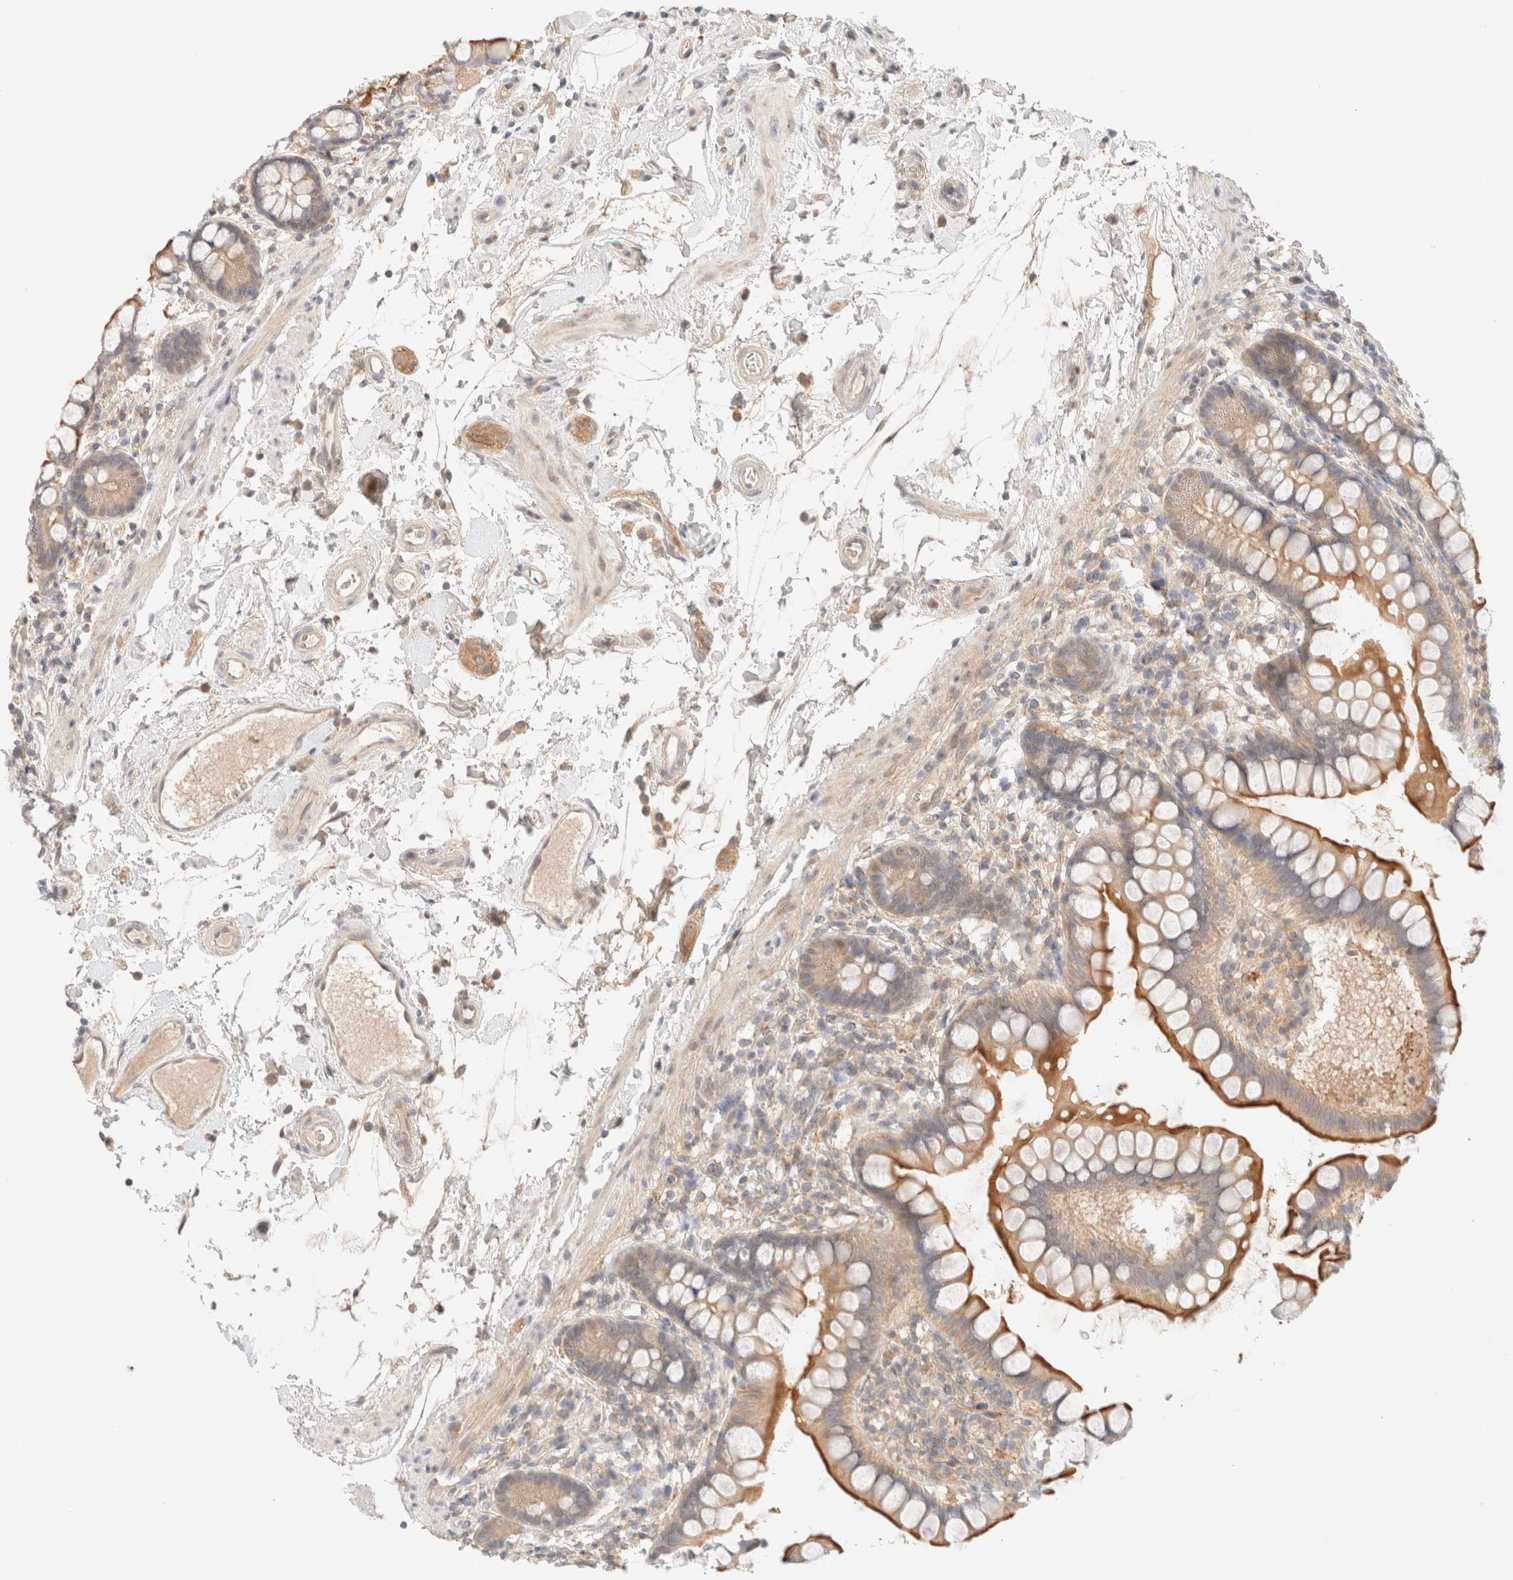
{"staining": {"intensity": "strong", "quantity": ">75%", "location": "cytoplasmic/membranous"}, "tissue": "small intestine", "cell_type": "Glandular cells", "image_type": "normal", "snomed": [{"axis": "morphology", "description": "Normal tissue, NOS"}, {"axis": "topography", "description": "Small intestine"}], "caption": "Brown immunohistochemical staining in unremarkable human small intestine displays strong cytoplasmic/membranous staining in approximately >75% of glandular cells. The staining was performed using DAB (3,3'-diaminobenzidine) to visualize the protein expression in brown, while the nuclei were stained in blue with hematoxylin (Magnification: 20x).", "gene": "SARM1", "patient": {"sex": "female", "age": 84}}